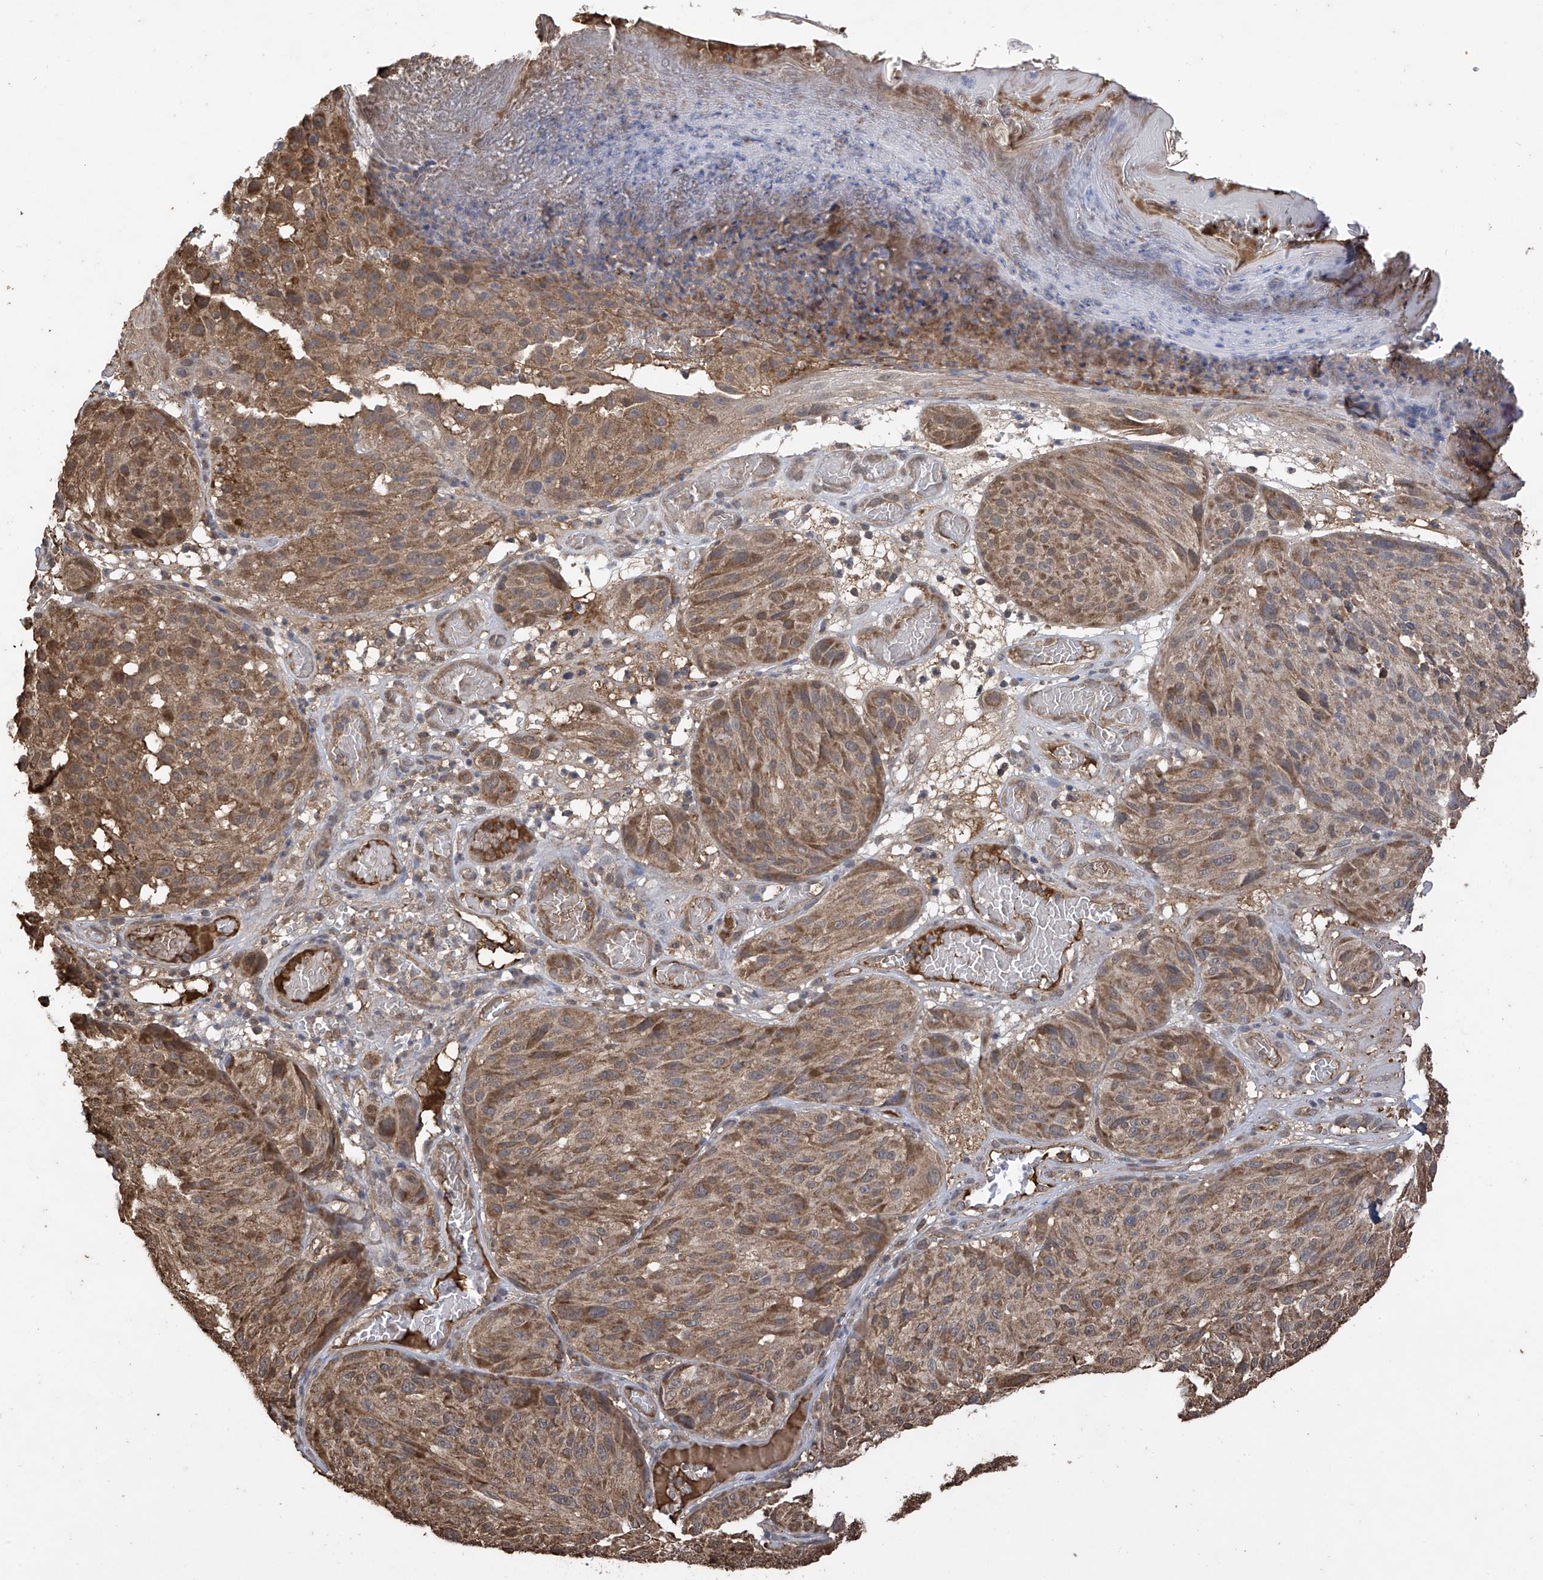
{"staining": {"intensity": "moderate", "quantity": ">75%", "location": "cytoplasmic/membranous"}, "tissue": "melanoma", "cell_type": "Tumor cells", "image_type": "cancer", "snomed": [{"axis": "morphology", "description": "Malignant melanoma, NOS"}, {"axis": "topography", "description": "Skin"}], "caption": "Protein staining of malignant melanoma tissue exhibits moderate cytoplasmic/membranous positivity in about >75% of tumor cells.", "gene": "PNPT1", "patient": {"sex": "male", "age": 83}}